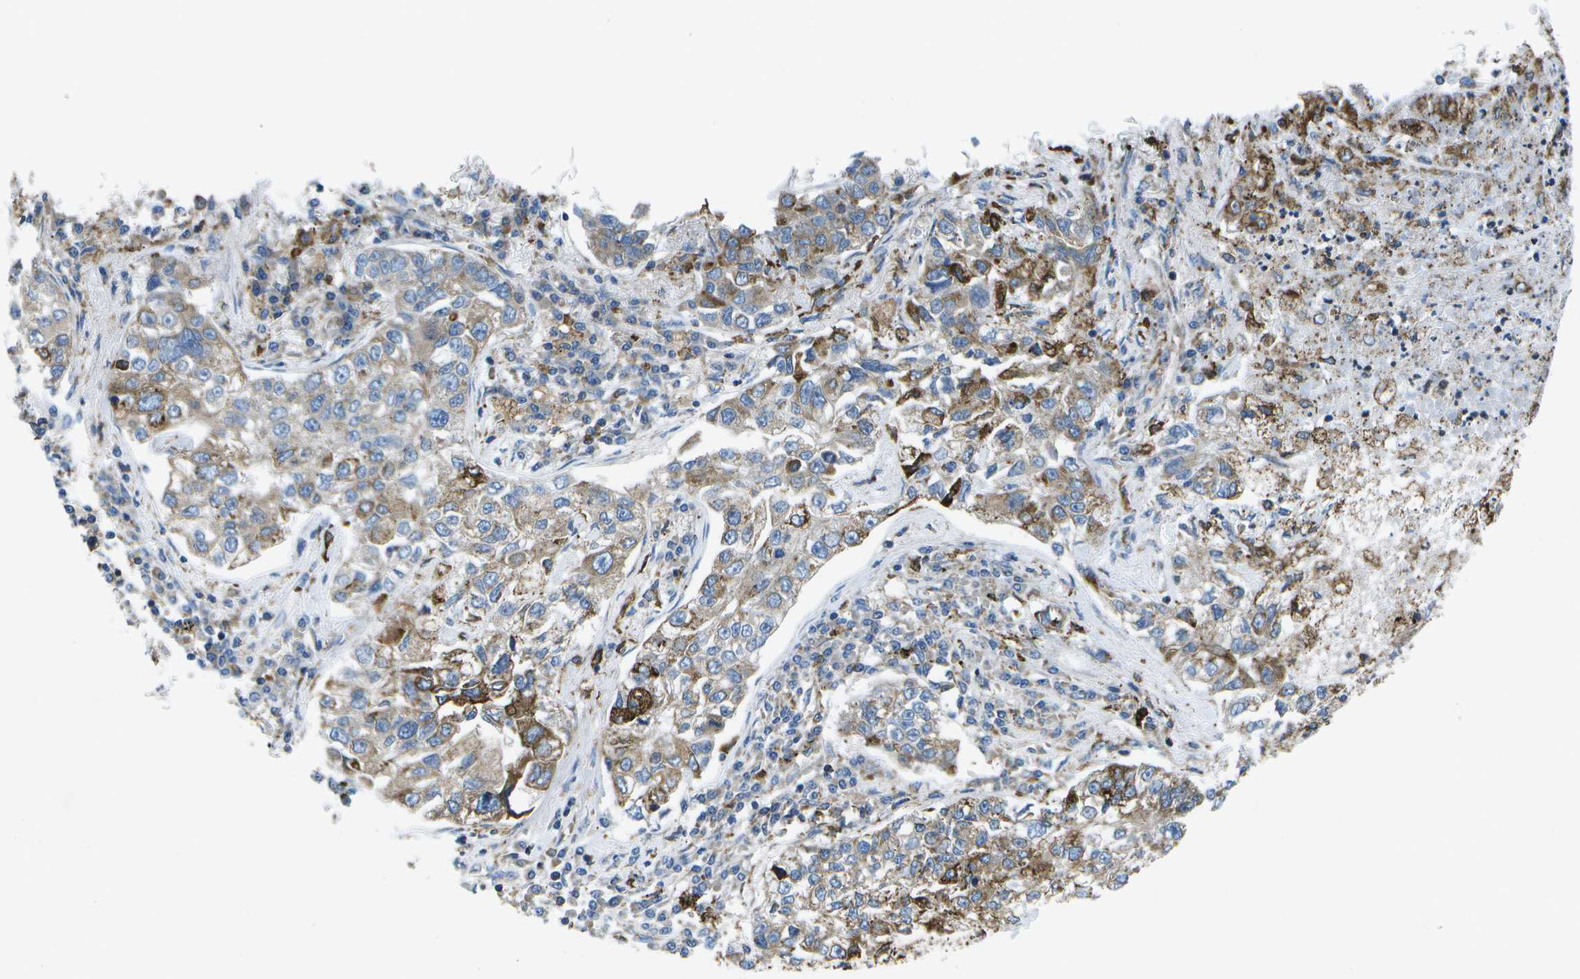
{"staining": {"intensity": "moderate", "quantity": ">75%", "location": "cytoplasmic/membranous"}, "tissue": "lung cancer", "cell_type": "Tumor cells", "image_type": "cancer", "snomed": [{"axis": "morphology", "description": "Adenocarcinoma, NOS"}, {"axis": "topography", "description": "Lung"}], "caption": "Moderate cytoplasmic/membranous protein expression is identified in approximately >75% of tumor cells in lung cancer.", "gene": "GDF5", "patient": {"sex": "male", "age": 49}}